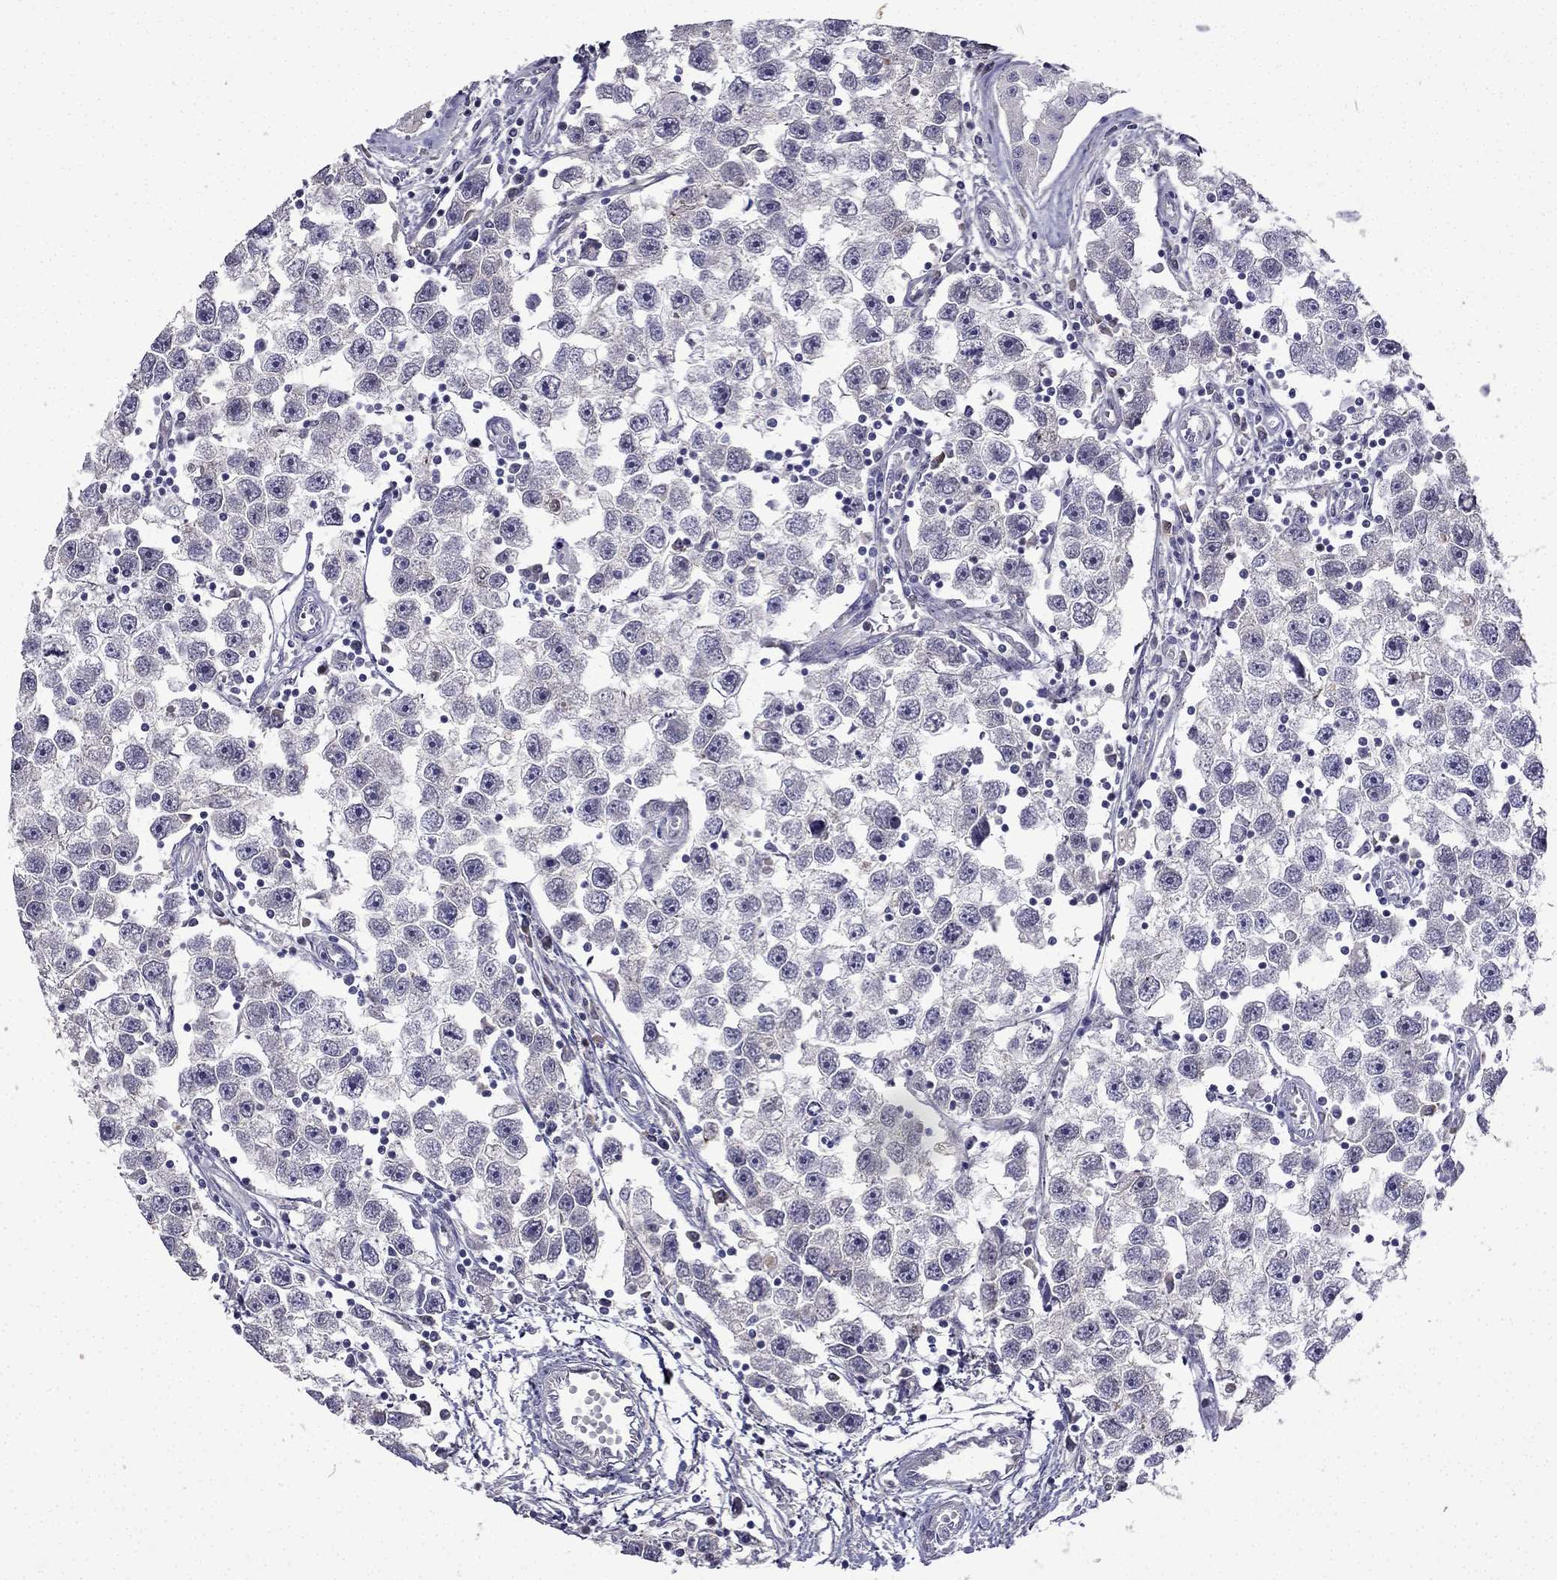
{"staining": {"intensity": "negative", "quantity": "none", "location": "none"}, "tissue": "testis cancer", "cell_type": "Tumor cells", "image_type": "cancer", "snomed": [{"axis": "morphology", "description": "Seminoma, NOS"}, {"axis": "topography", "description": "Testis"}], "caption": "An immunohistochemistry (IHC) image of testis cancer is shown. There is no staining in tumor cells of testis cancer.", "gene": "UHRF1", "patient": {"sex": "male", "age": 30}}